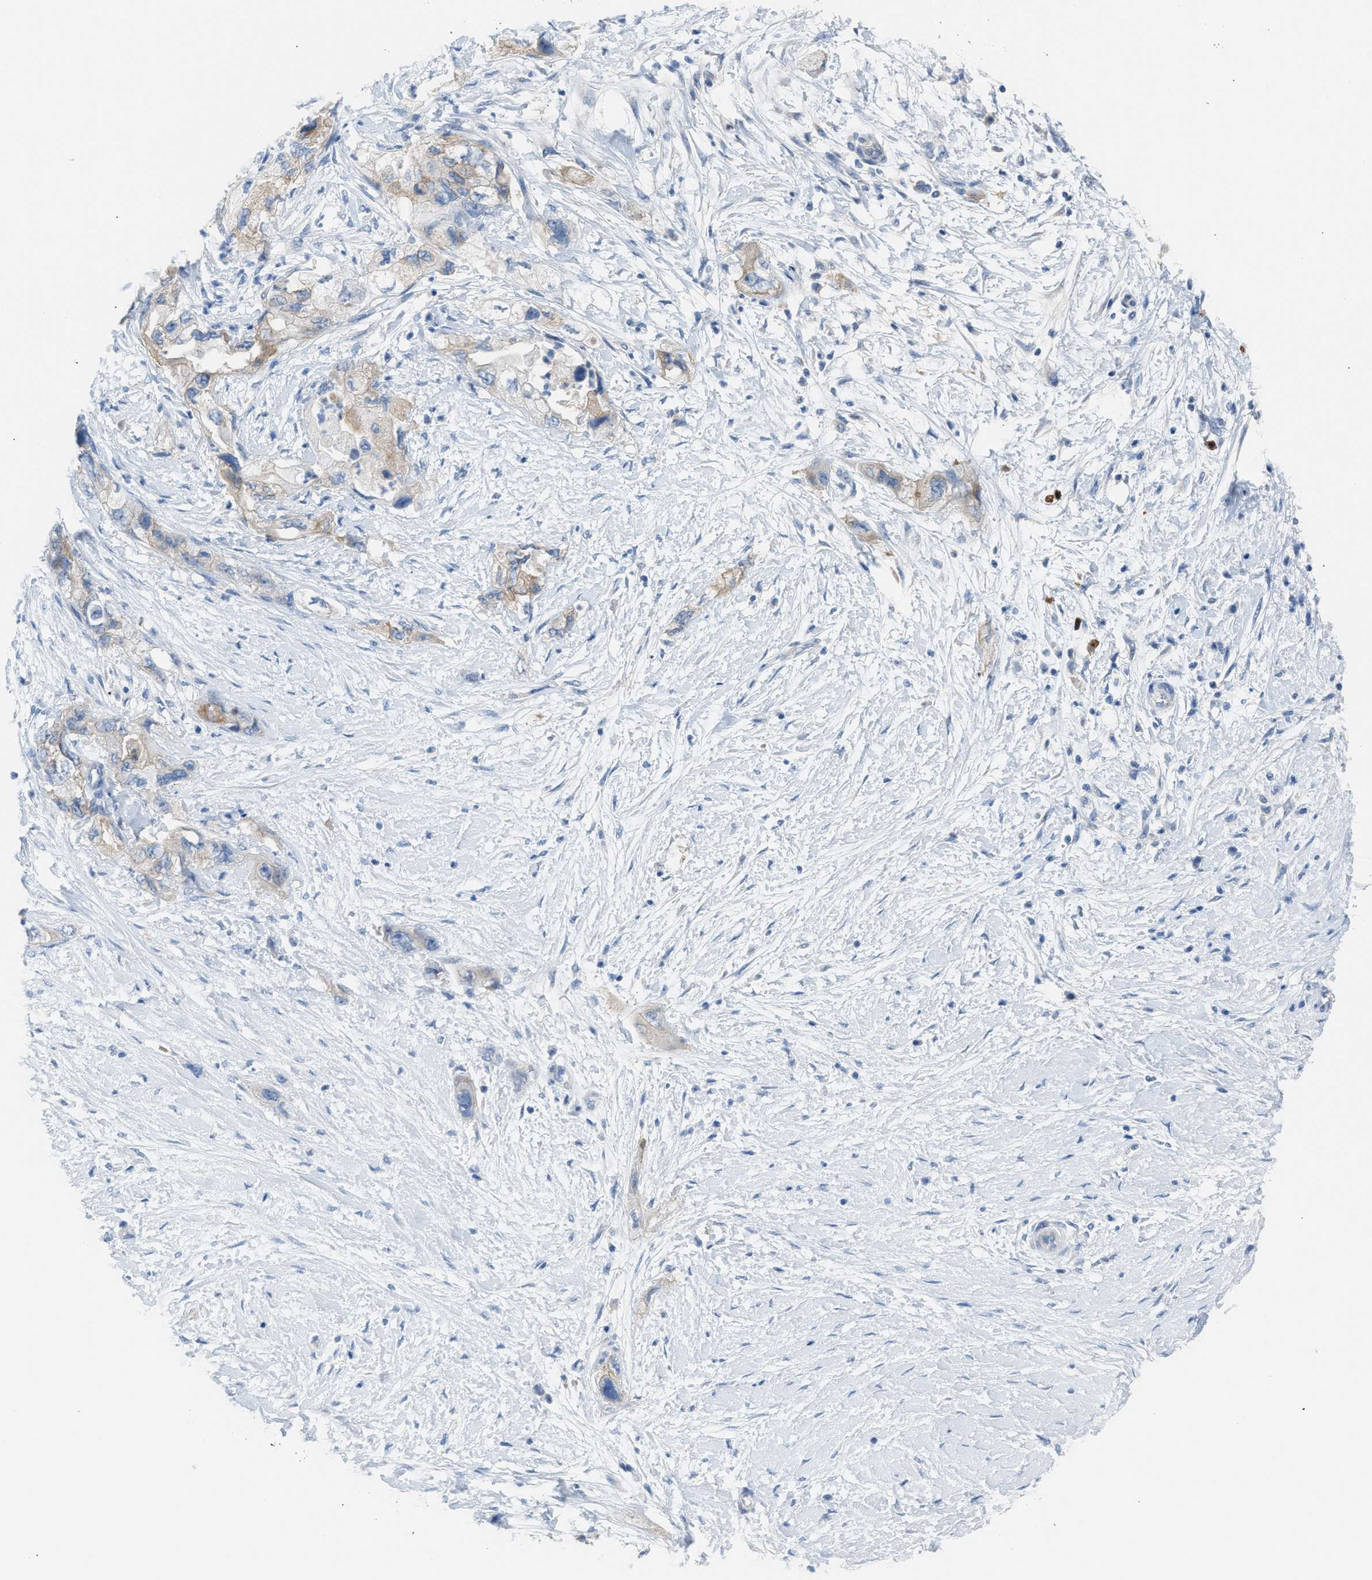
{"staining": {"intensity": "weak", "quantity": "25%-75%", "location": "cytoplasmic/membranous"}, "tissue": "pancreatic cancer", "cell_type": "Tumor cells", "image_type": "cancer", "snomed": [{"axis": "morphology", "description": "Adenocarcinoma, NOS"}, {"axis": "topography", "description": "Pancreas"}], "caption": "There is low levels of weak cytoplasmic/membranous staining in tumor cells of pancreatic cancer (adenocarcinoma), as demonstrated by immunohistochemical staining (brown color).", "gene": "ERBB2", "patient": {"sex": "female", "age": 73}}